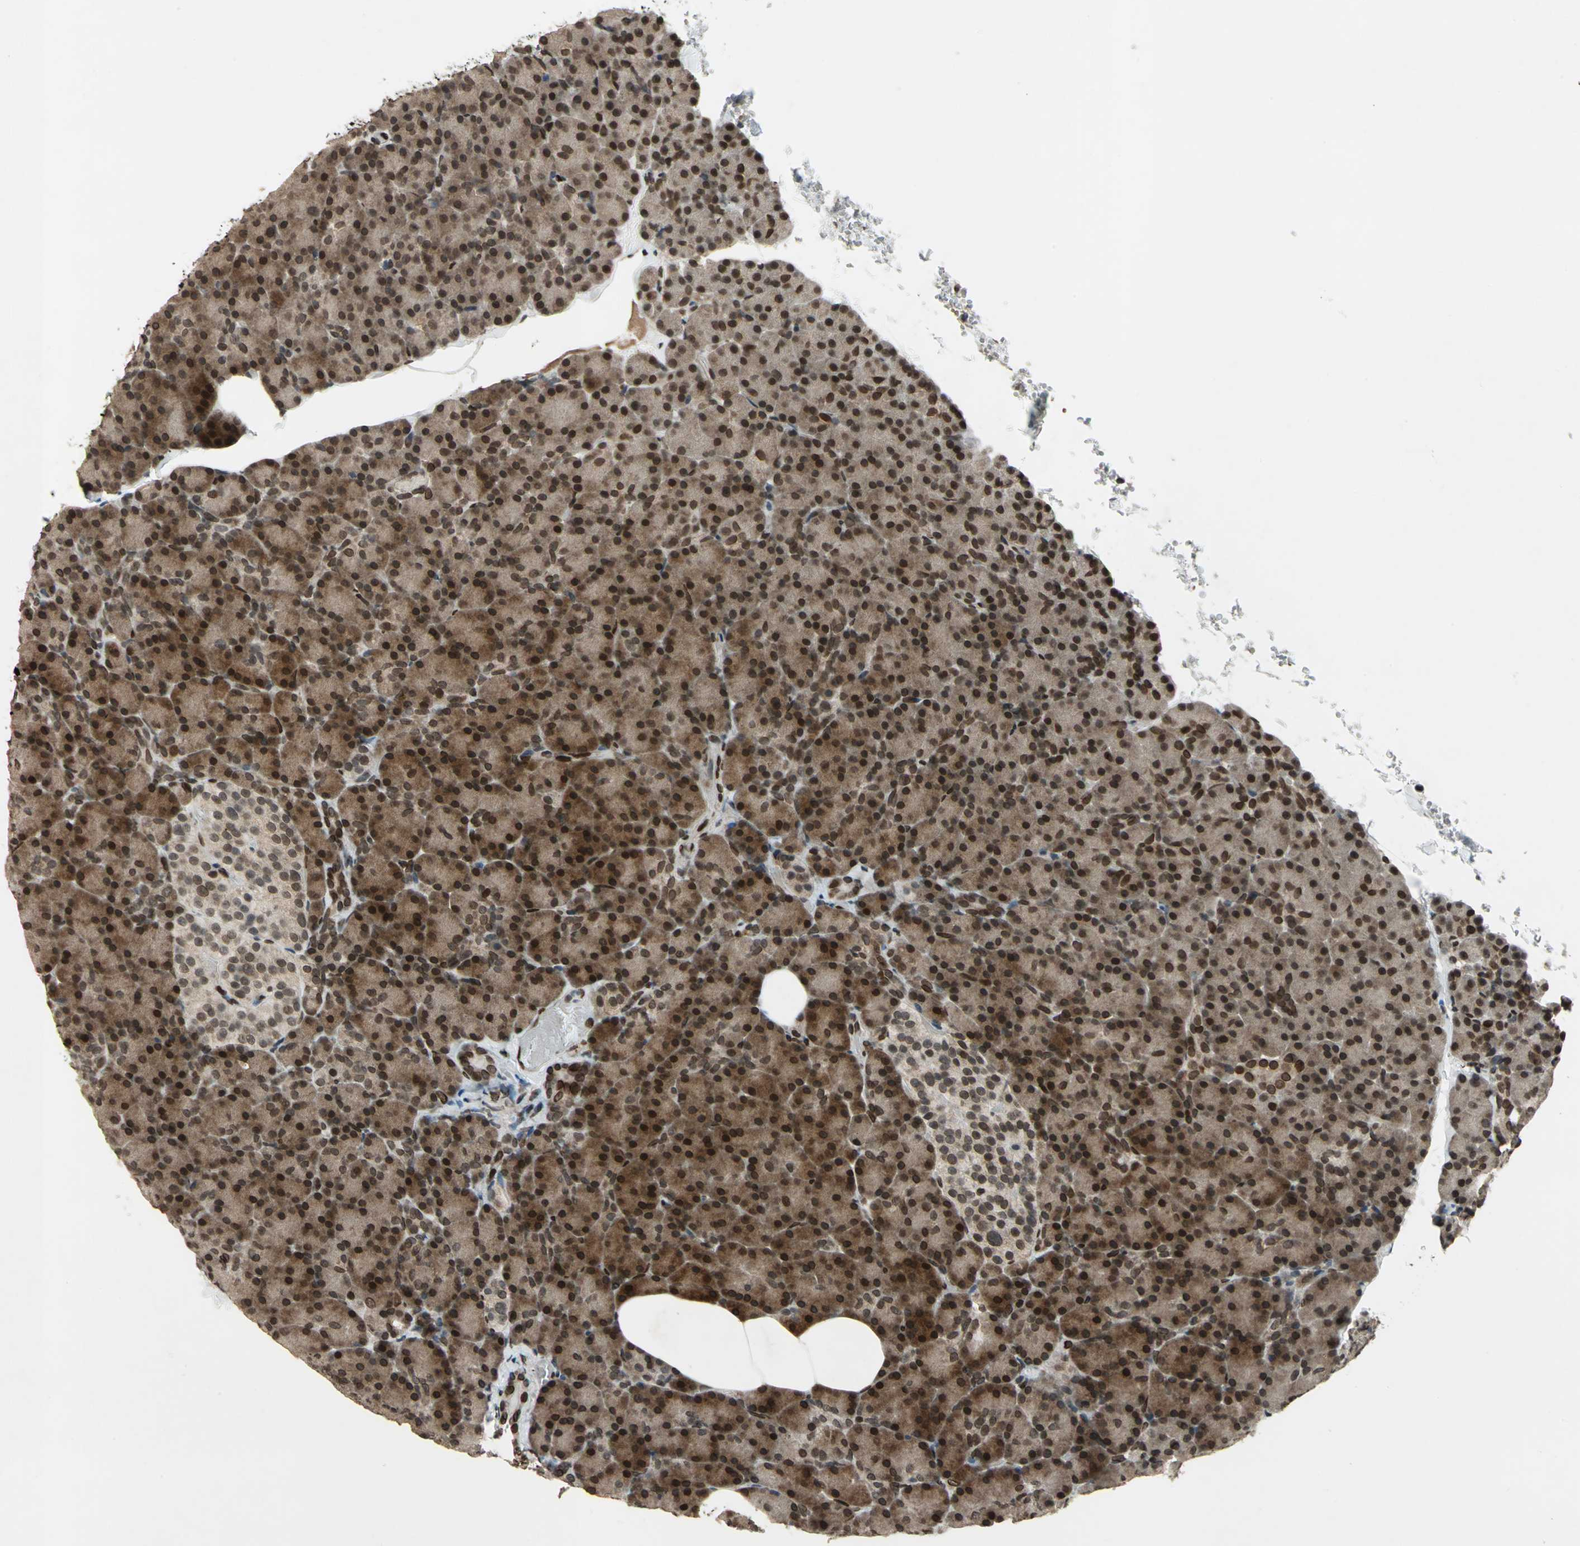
{"staining": {"intensity": "strong", "quantity": ">75%", "location": "cytoplasmic/membranous,nuclear"}, "tissue": "pancreas", "cell_type": "Exocrine glandular cells", "image_type": "normal", "snomed": [{"axis": "morphology", "description": "Normal tissue, NOS"}, {"axis": "topography", "description": "Pancreas"}], "caption": "IHC of benign human pancreas shows high levels of strong cytoplasmic/membranous,nuclear staining in about >75% of exocrine glandular cells.", "gene": "ISY1", "patient": {"sex": "female", "age": 43}}